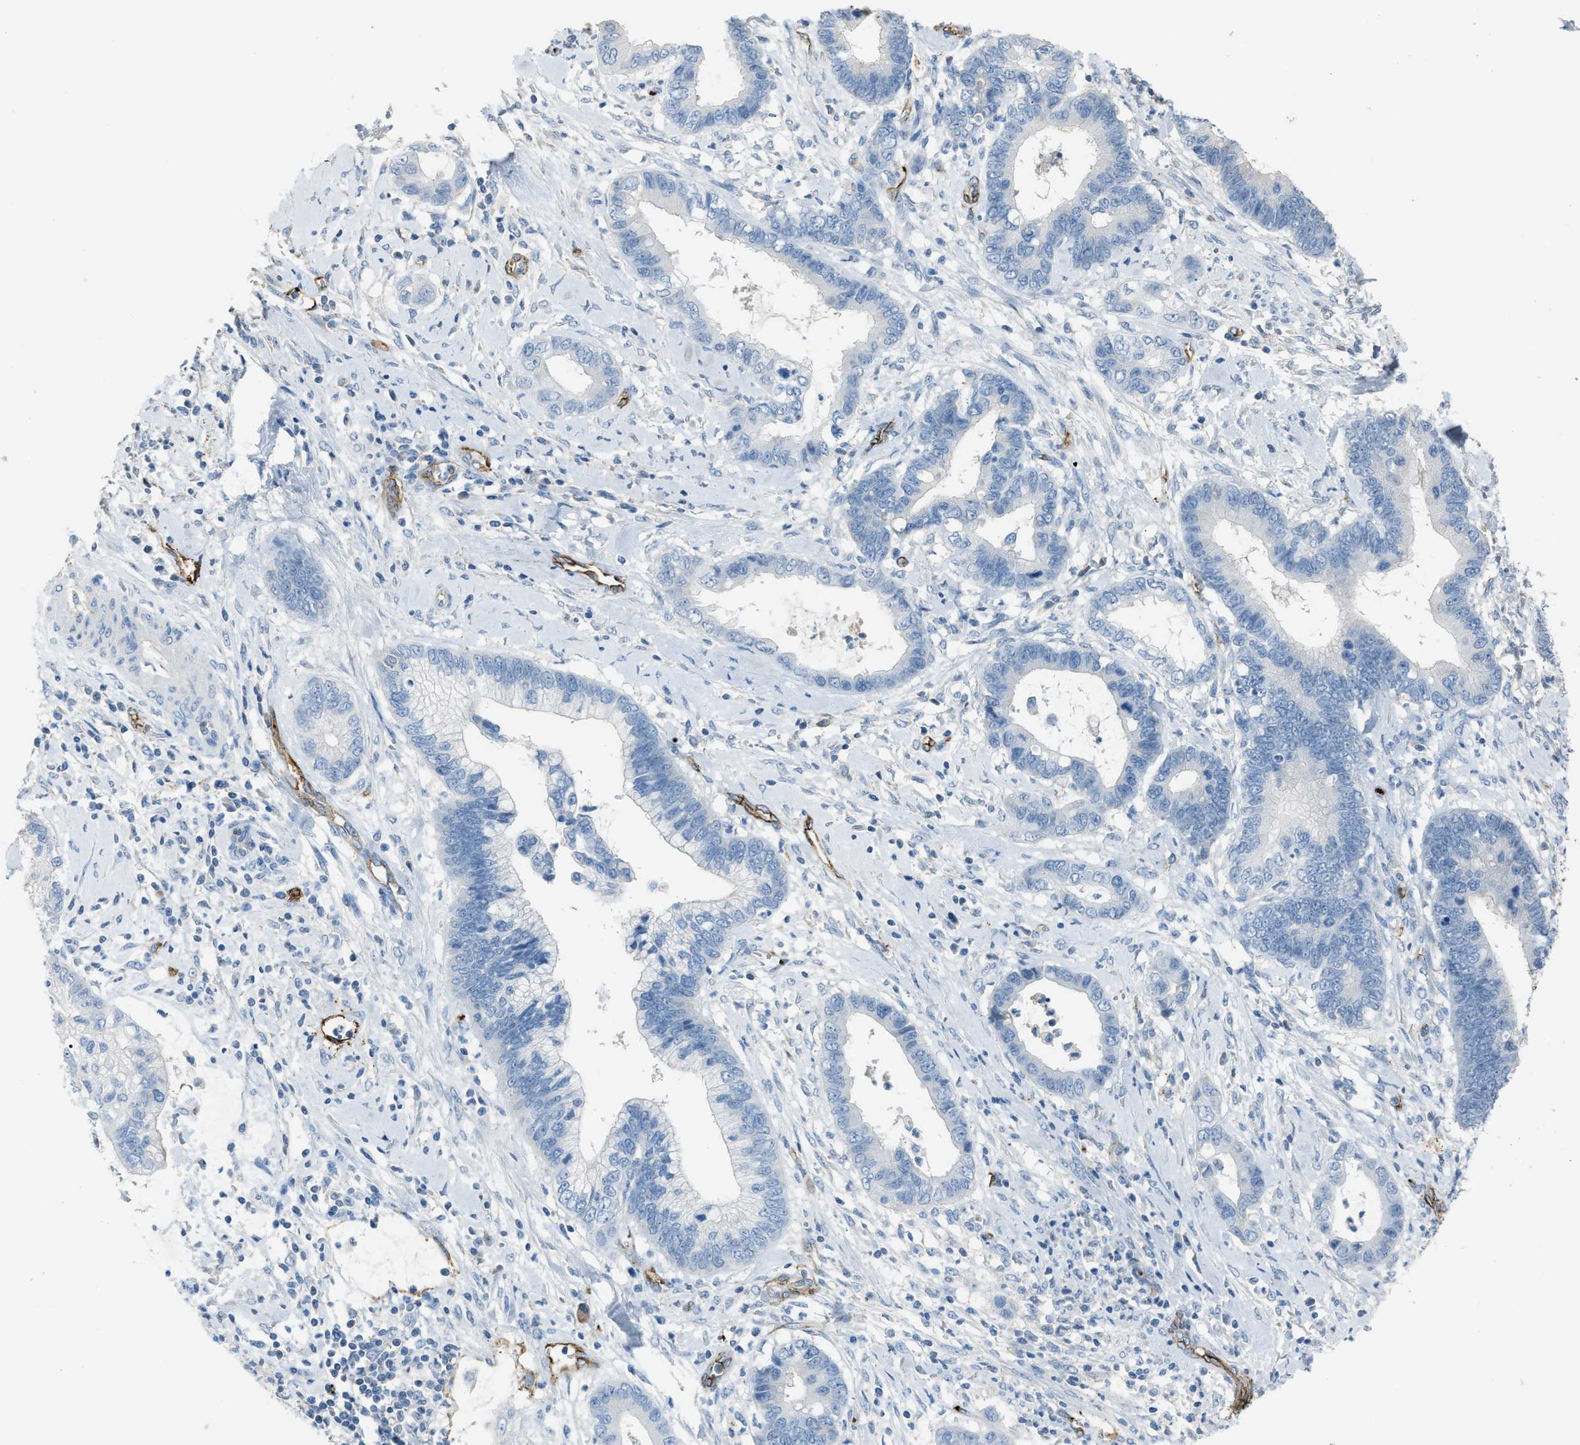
{"staining": {"intensity": "negative", "quantity": "none", "location": "none"}, "tissue": "cervical cancer", "cell_type": "Tumor cells", "image_type": "cancer", "snomed": [{"axis": "morphology", "description": "Adenocarcinoma, NOS"}, {"axis": "topography", "description": "Cervix"}], "caption": "Immunohistochemistry histopathology image of human cervical adenocarcinoma stained for a protein (brown), which displays no staining in tumor cells.", "gene": "SLC22A15", "patient": {"sex": "female", "age": 44}}